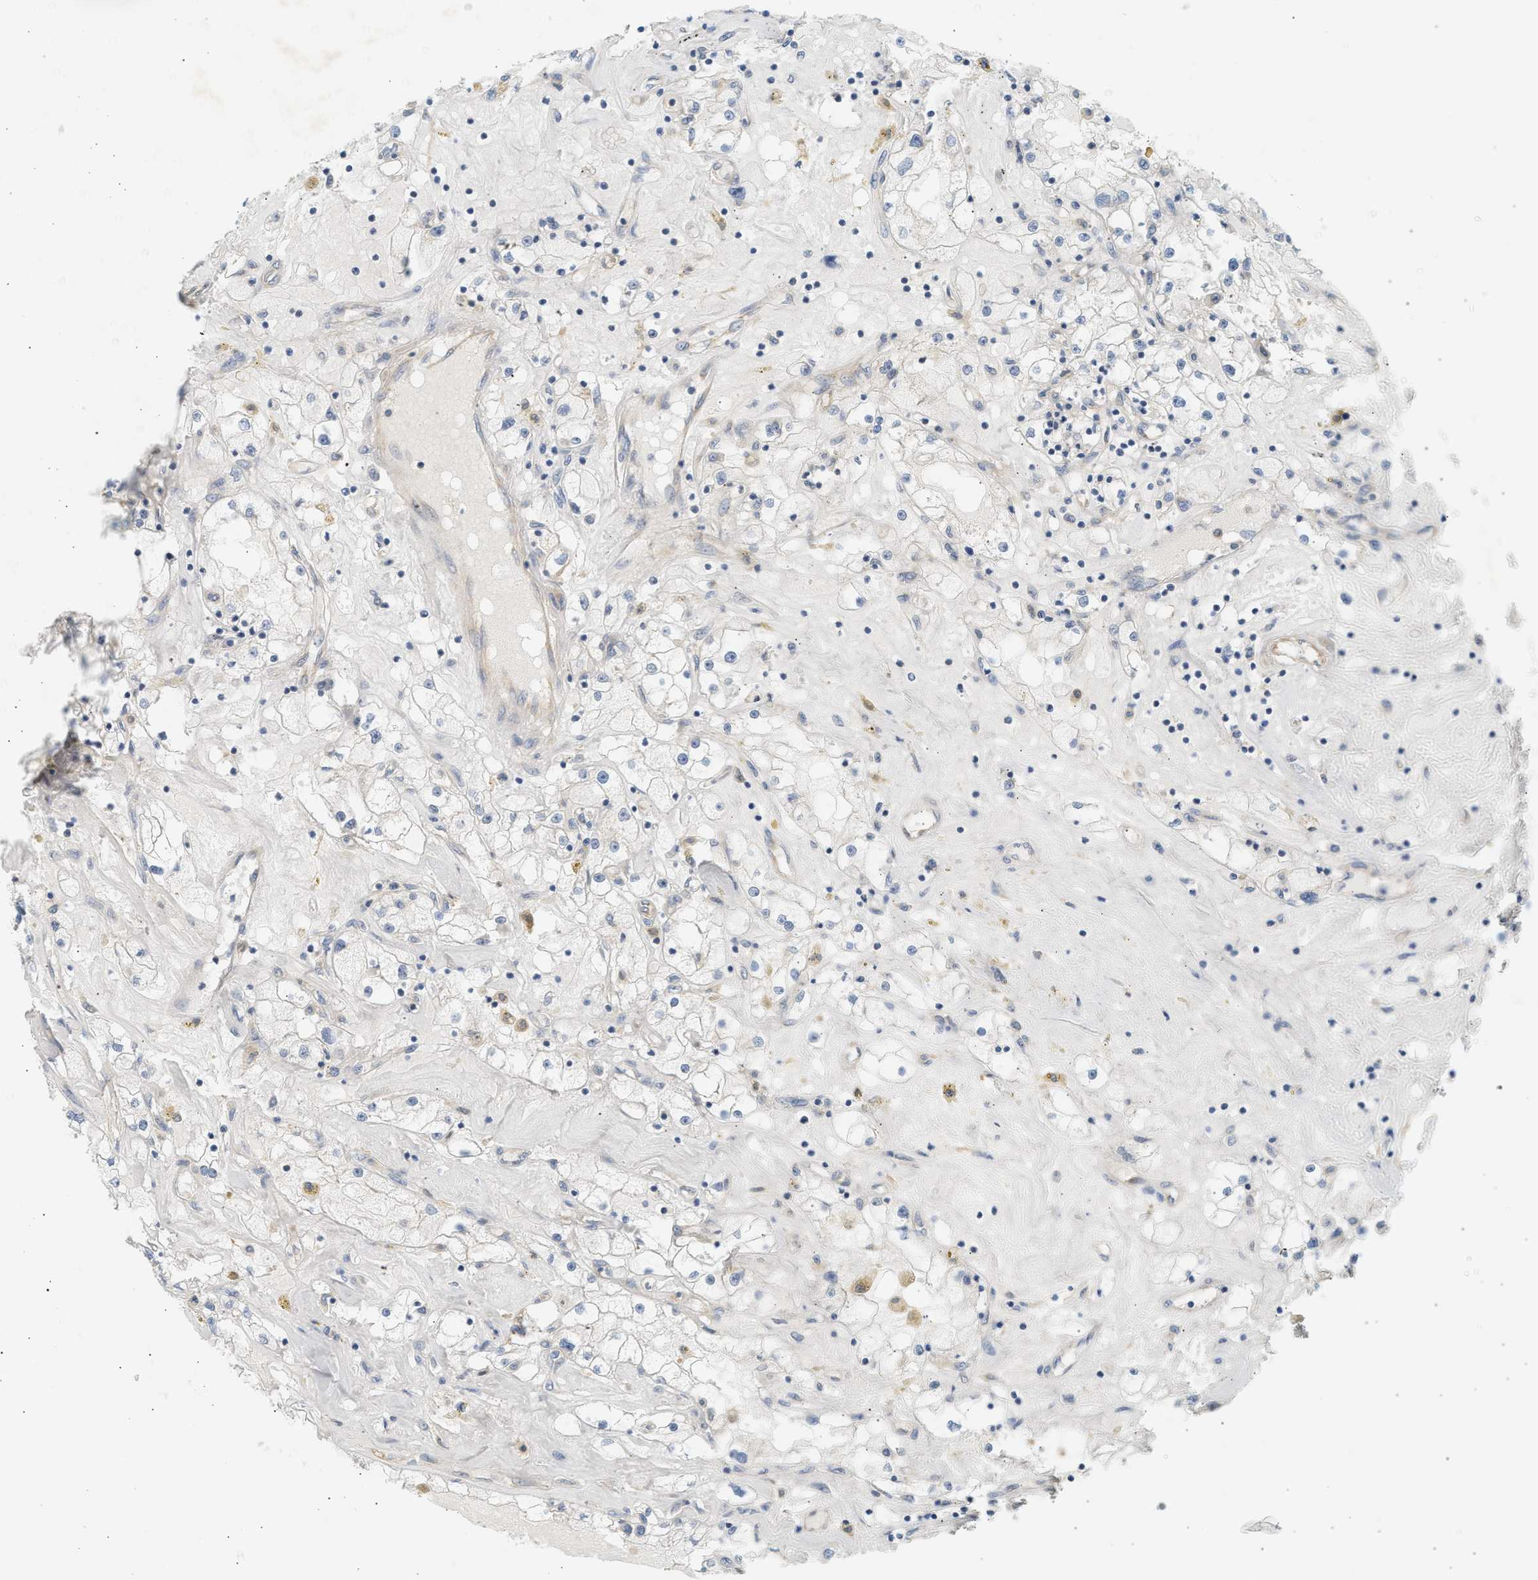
{"staining": {"intensity": "negative", "quantity": "none", "location": "none"}, "tissue": "renal cancer", "cell_type": "Tumor cells", "image_type": "cancer", "snomed": [{"axis": "morphology", "description": "Adenocarcinoma, NOS"}, {"axis": "topography", "description": "Kidney"}], "caption": "DAB (3,3'-diaminobenzidine) immunohistochemical staining of renal cancer reveals no significant expression in tumor cells.", "gene": "PAFAH1B1", "patient": {"sex": "male", "age": 56}}